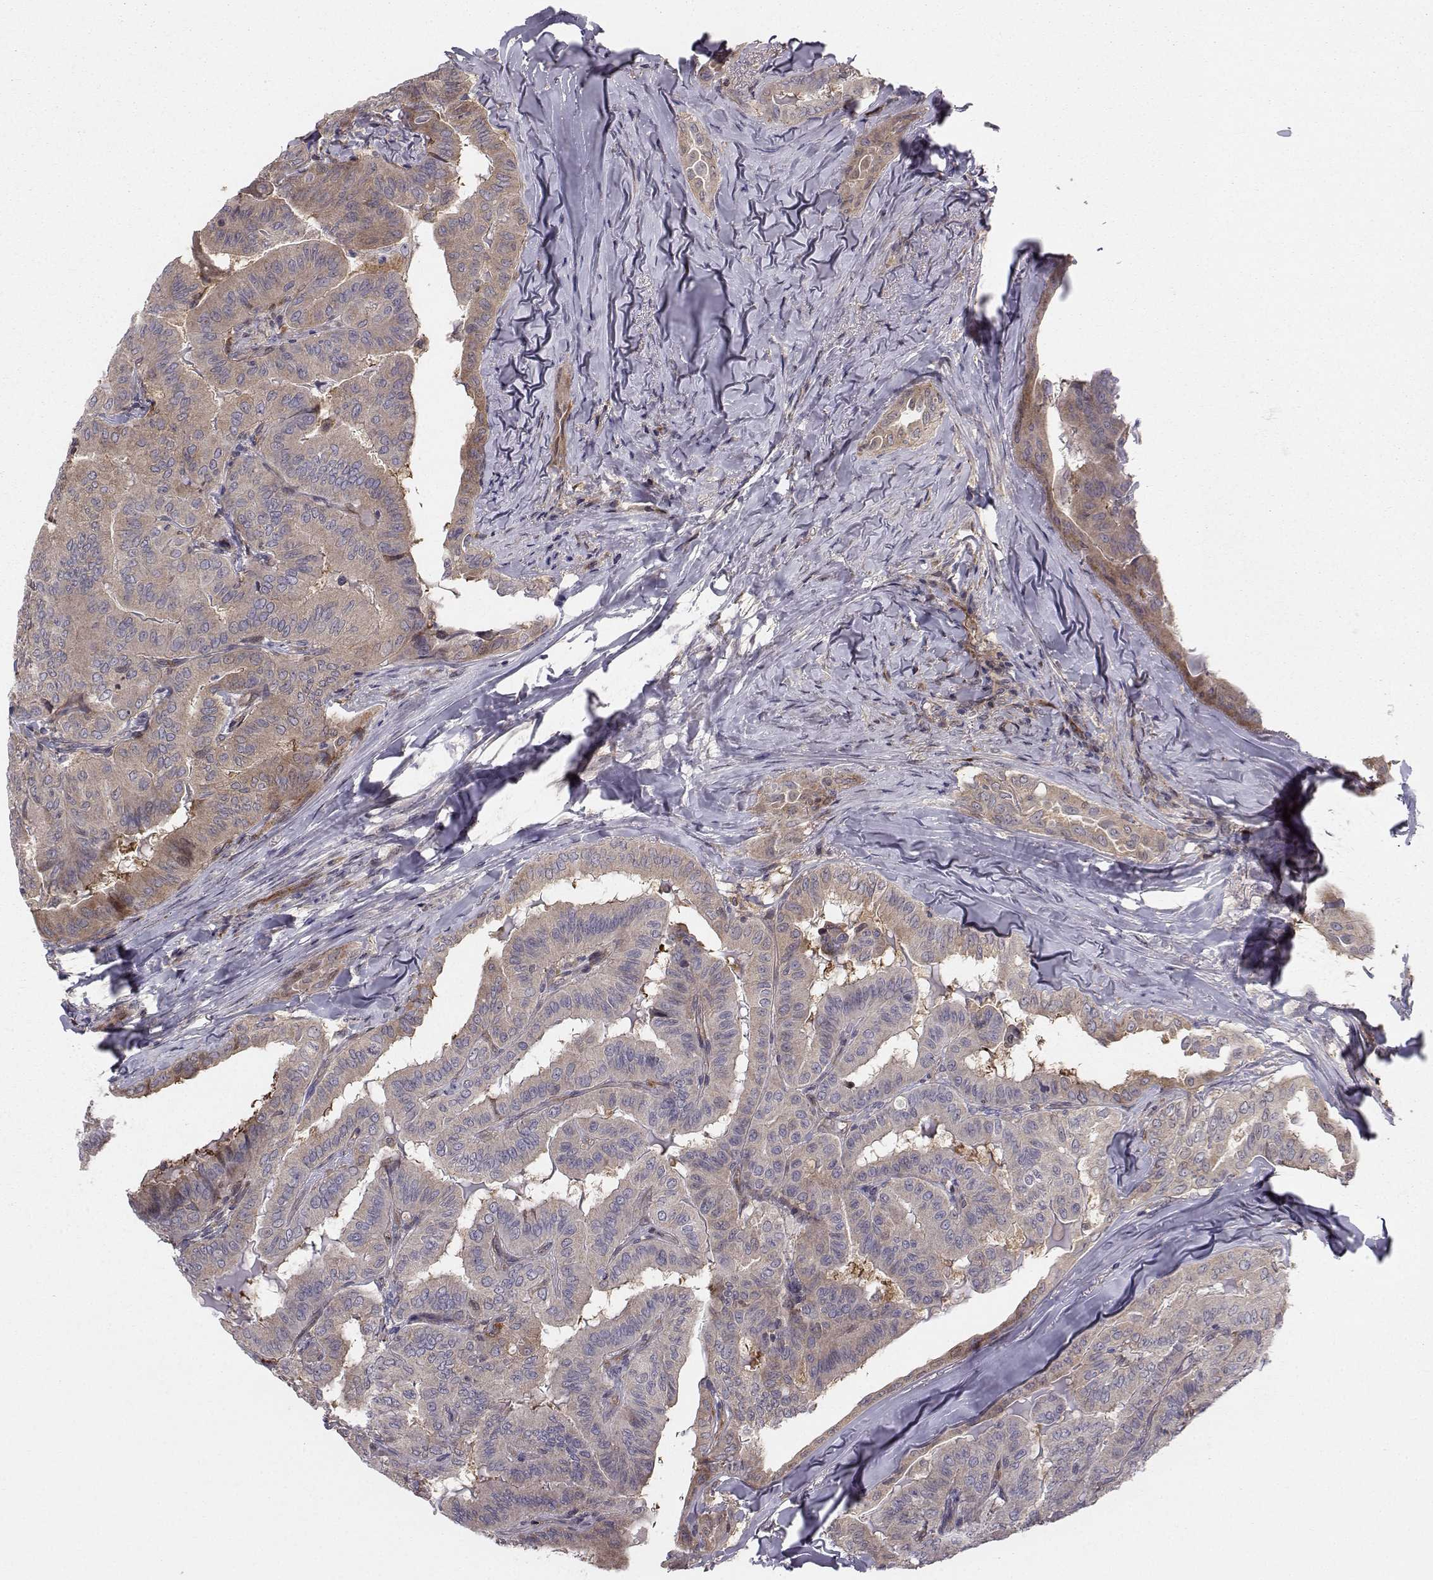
{"staining": {"intensity": "moderate", "quantity": "25%-75%", "location": "cytoplasmic/membranous"}, "tissue": "thyroid cancer", "cell_type": "Tumor cells", "image_type": "cancer", "snomed": [{"axis": "morphology", "description": "Papillary adenocarcinoma, NOS"}, {"axis": "topography", "description": "Thyroid gland"}], "caption": "Moderate cytoplasmic/membranous staining for a protein is present in about 25%-75% of tumor cells of thyroid cancer (papillary adenocarcinoma) using immunohistochemistry (IHC).", "gene": "HSP90AB1", "patient": {"sex": "female", "age": 68}}